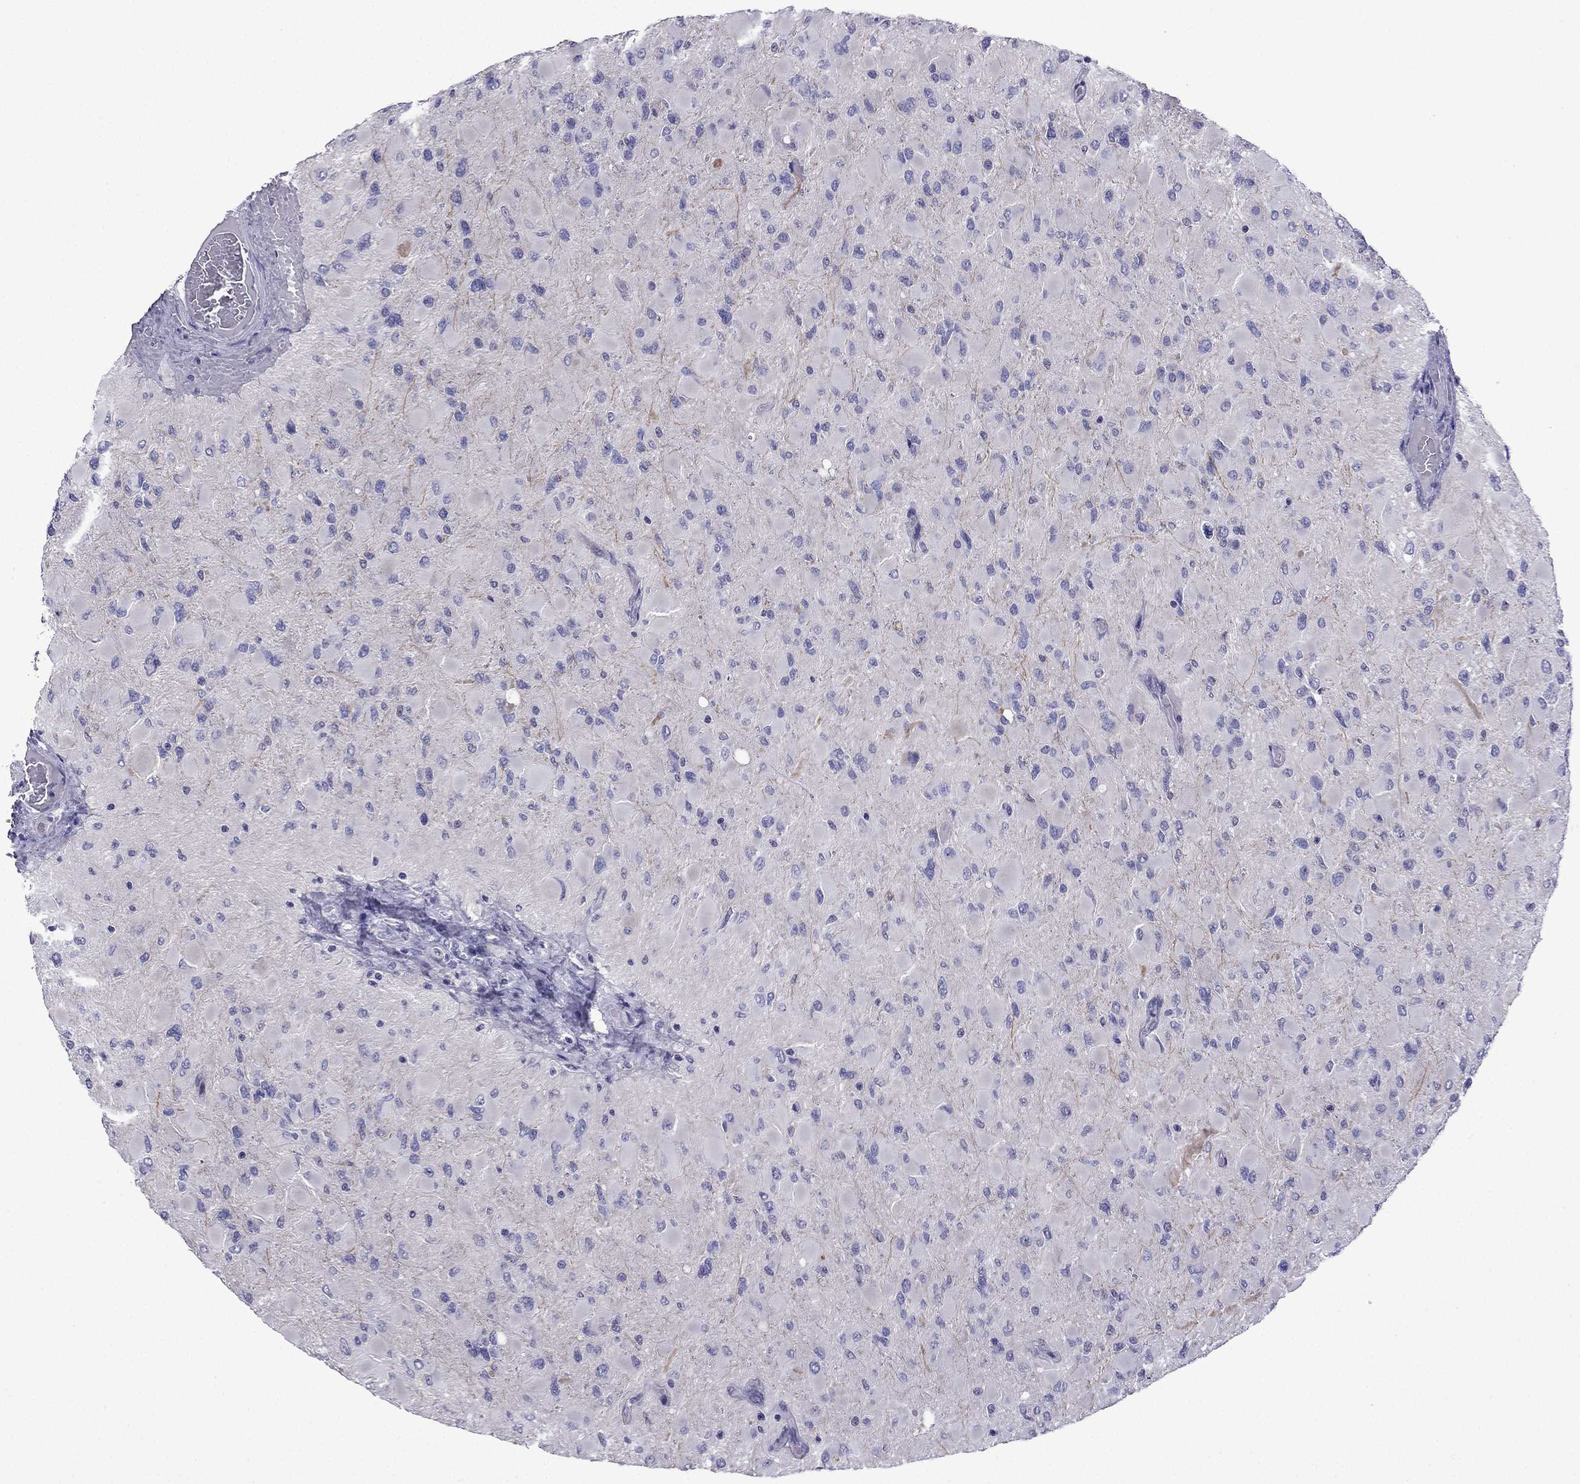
{"staining": {"intensity": "negative", "quantity": "none", "location": "none"}, "tissue": "glioma", "cell_type": "Tumor cells", "image_type": "cancer", "snomed": [{"axis": "morphology", "description": "Glioma, malignant, High grade"}, {"axis": "topography", "description": "Cerebral cortex"}], "caption": "Photomicrograph shows no significant protein expression in tumor cells of malignant glioma (high-grade).", "gene": "POM121L12", "patient": {"sex": "female", "age": 36}}